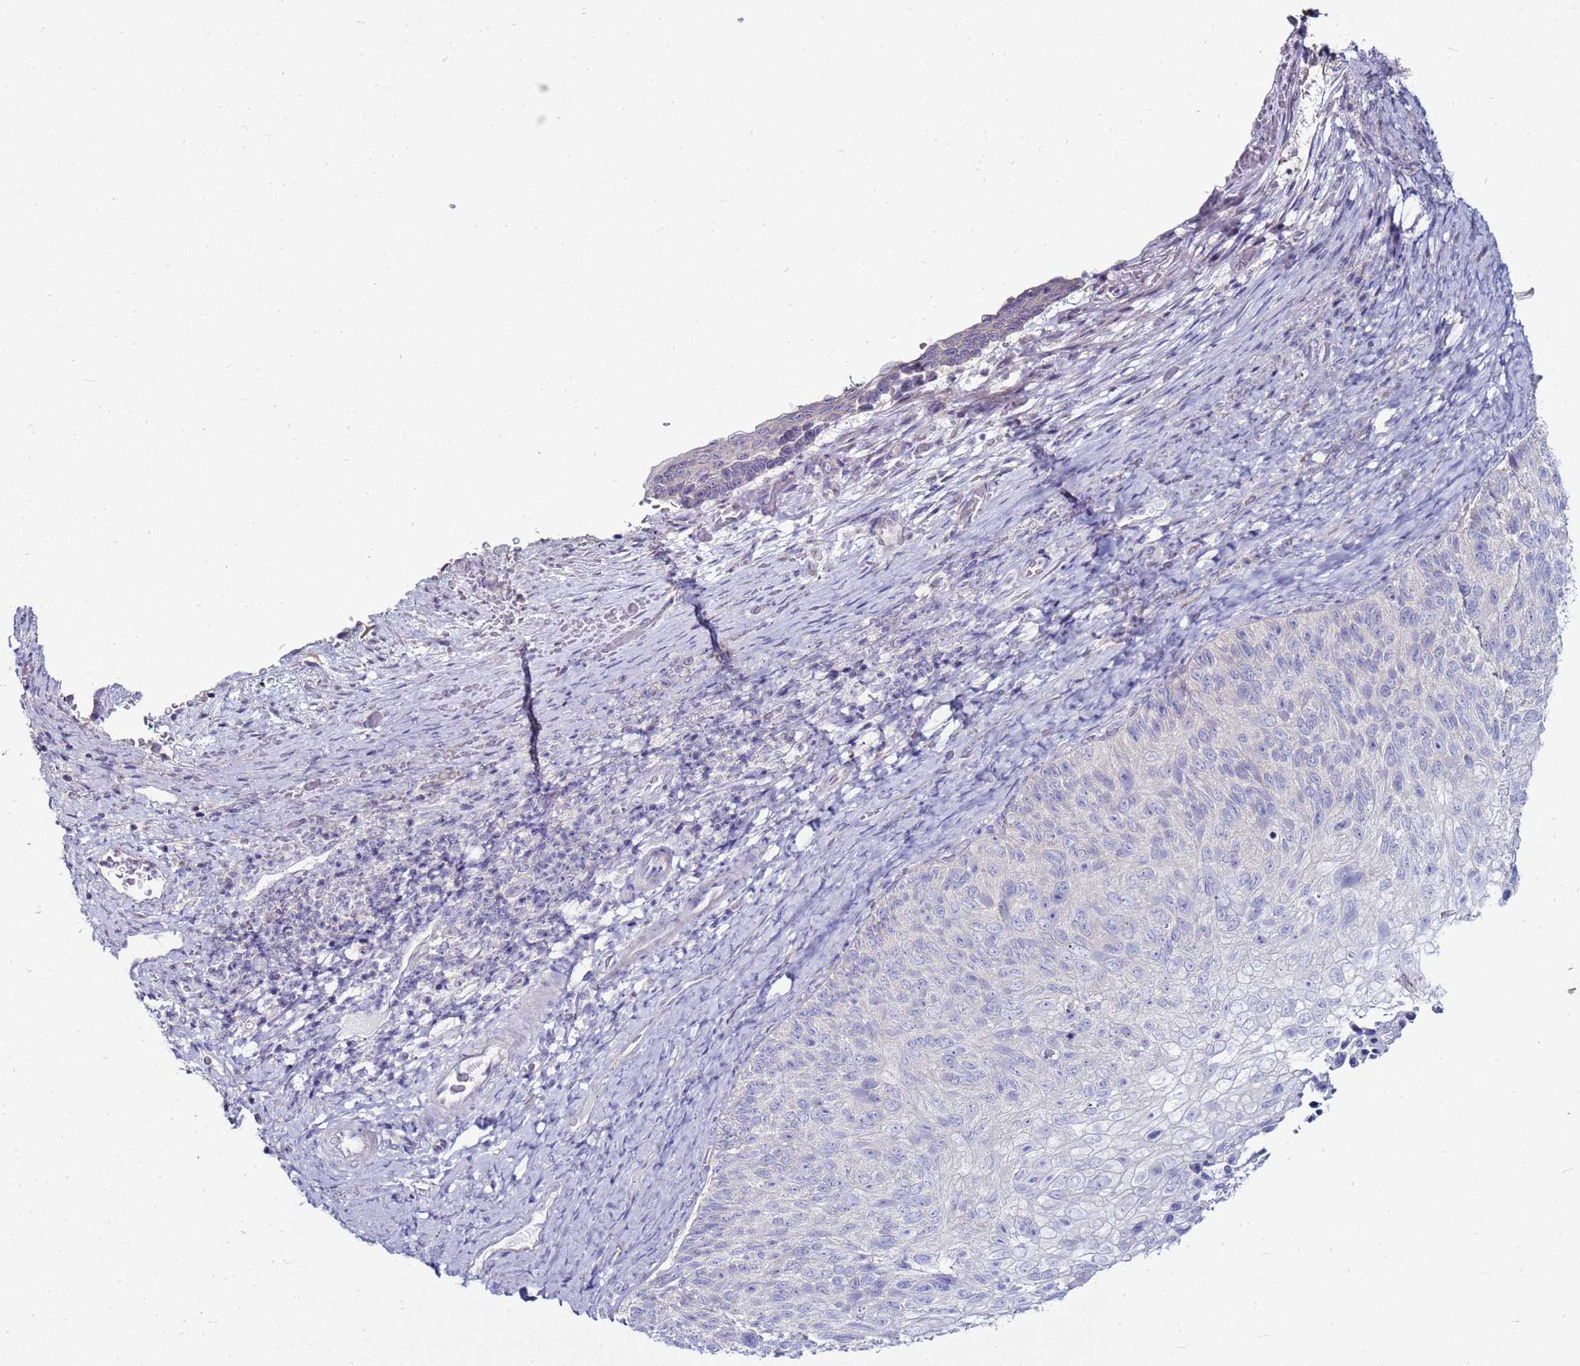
{"staining": {"intensity": "negative", "quantity": "none", "location": "none"}, "tissue": "cervical cancer", "cell_type": "Tumor cells", "image_type": "cancer", "snomed": [{"axis": "morphology", "description": "Squamous cell carcinoma, NOS"}, {"axis": "topography", "description": "Cervix"}], "caption": "DAB immunohistochemical staining of cervical cancer demonstrates no significant positivity in tumor cells.", "gene": "GPN3", "patient": {"sex": "female", "age": 80}}